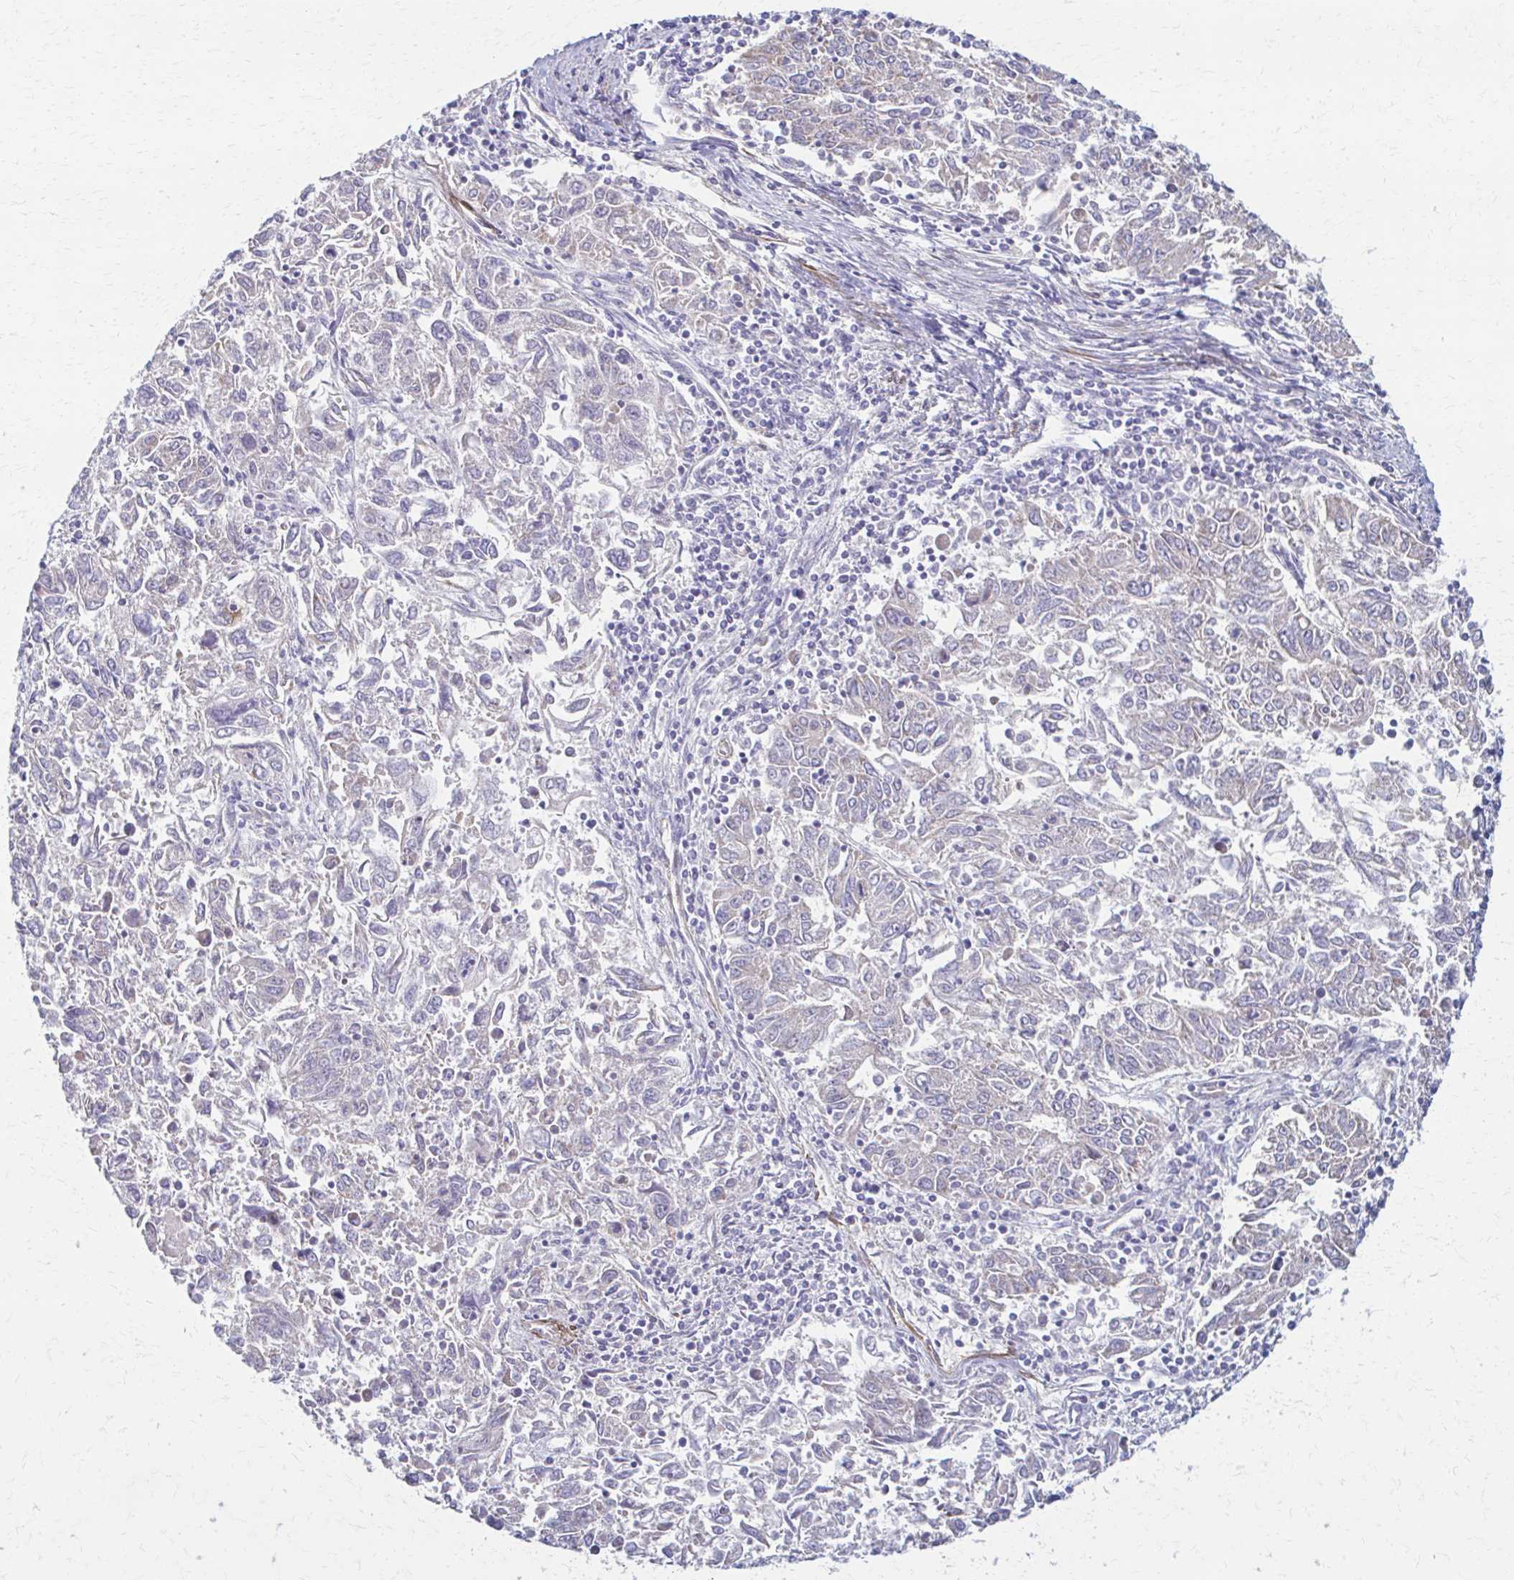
{"staining": {"intensity": "negative", "quantity": "none", "location": "none"}, "tissue": "endometrial cancer", "cell_type": "Tumor cells", "image_type": "cancer", "snomed": [{"axis": "morphology", "description": "Adenocarcinoma, NOS"}, {"axis": "topography", "description": "Endometrium"}], "caption": "DAB immunohistochemical staining of human endometrial cancer reveals no significant positivity in tumor cells.", "gene": "TIMMDC1", "patient": {"sex": "female", "age": 42}}